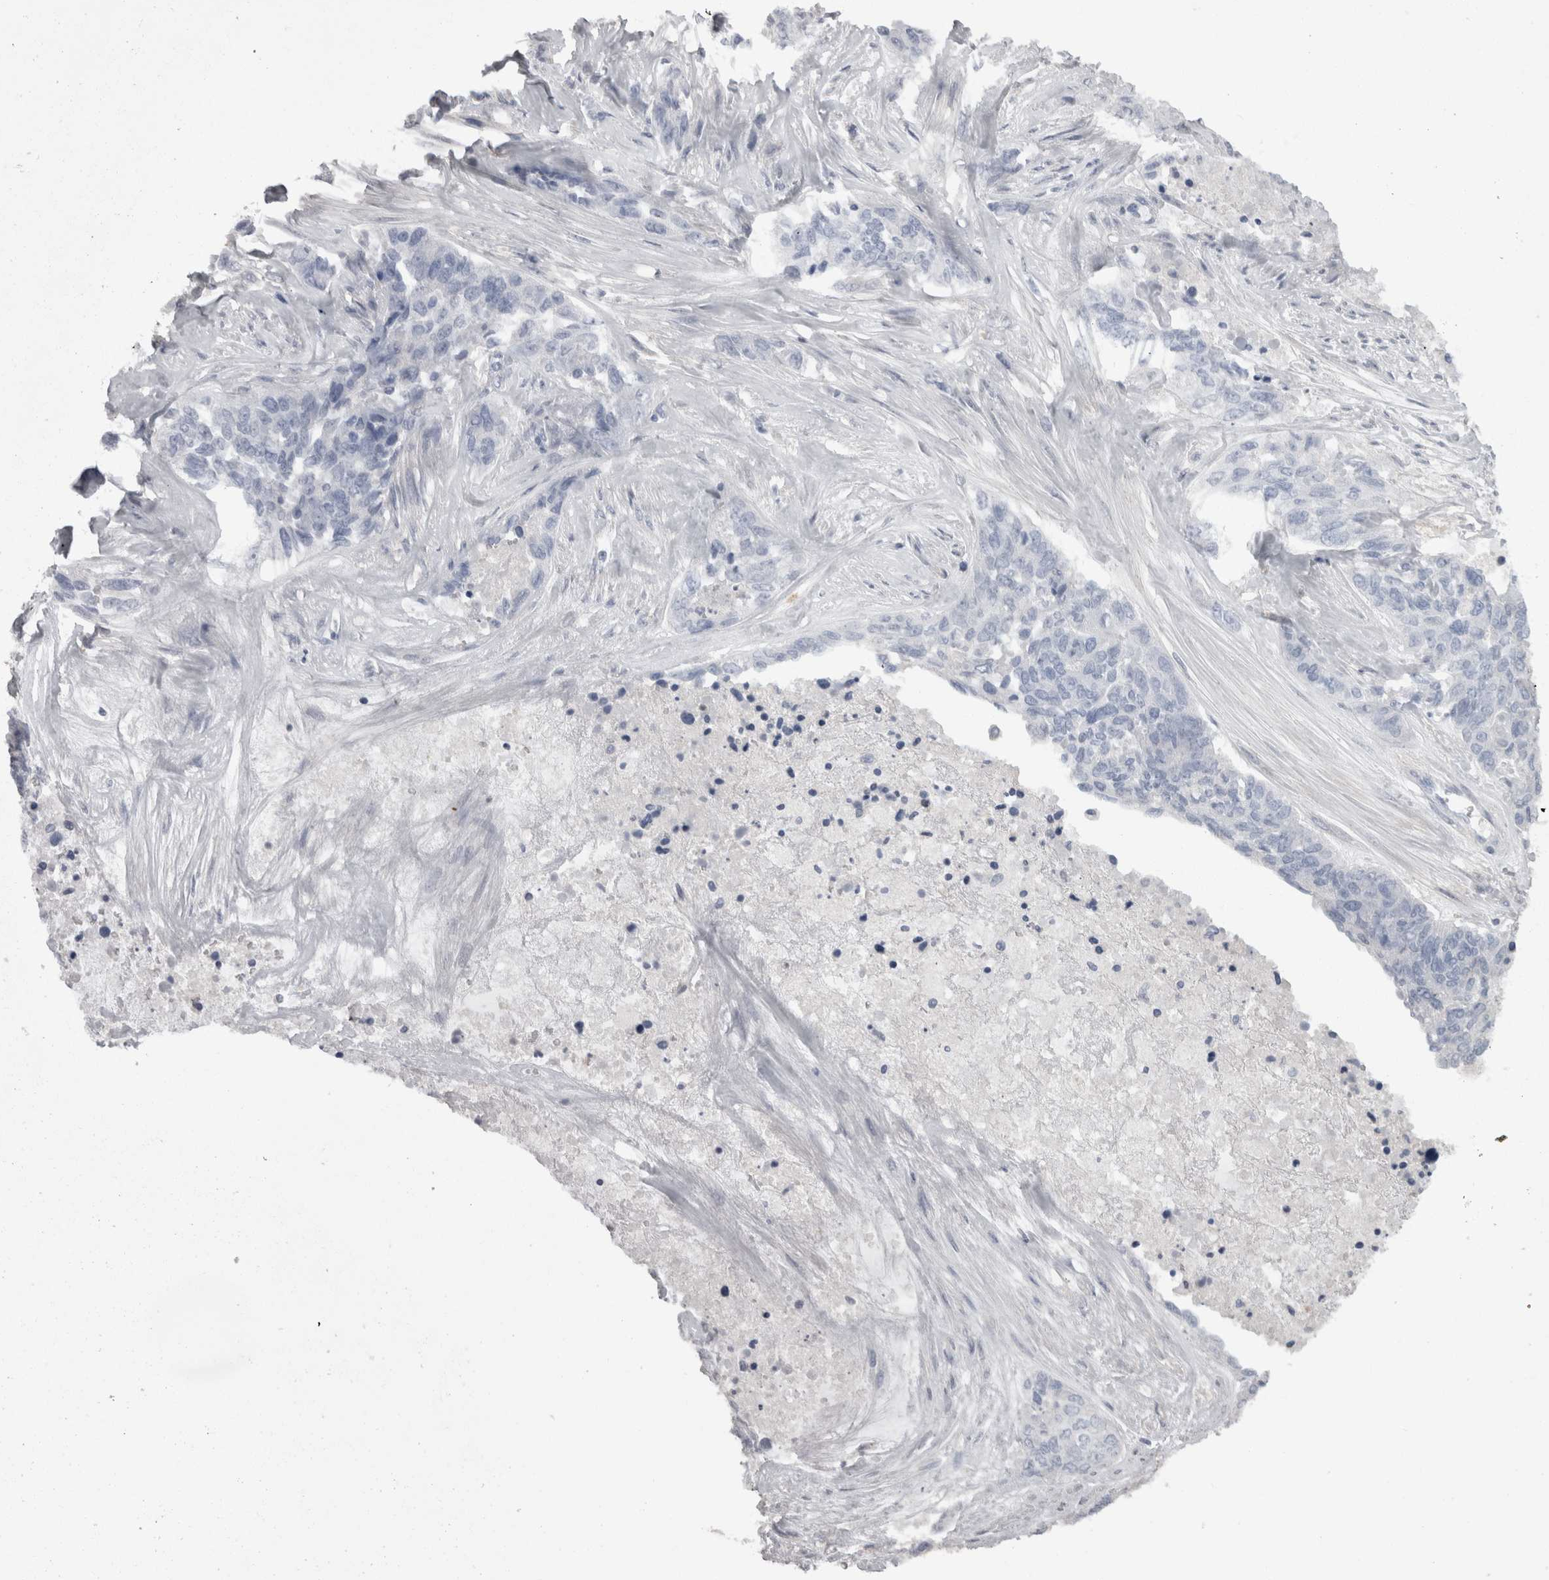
{"staining": {"intensity": "negative", "quantity": "none", "location": "none"}, "tissue": "ovarian cancer", "cell_type": "Tumor cells", "image_type": "cancer", "snomed": [{"axis": "morphology", "description": "Cystadenocarcinoma, serous, NOS"}, {"axis": "topography", "description": "Ovary"}], "caption": "This is a micrograph of IHC staining of ovarian cancer (serous cystadenocarcinoma), which shows no expression in tumor cells.", "gene": "CAMK2D", "patient": {"sex": "female", "age": 44}}